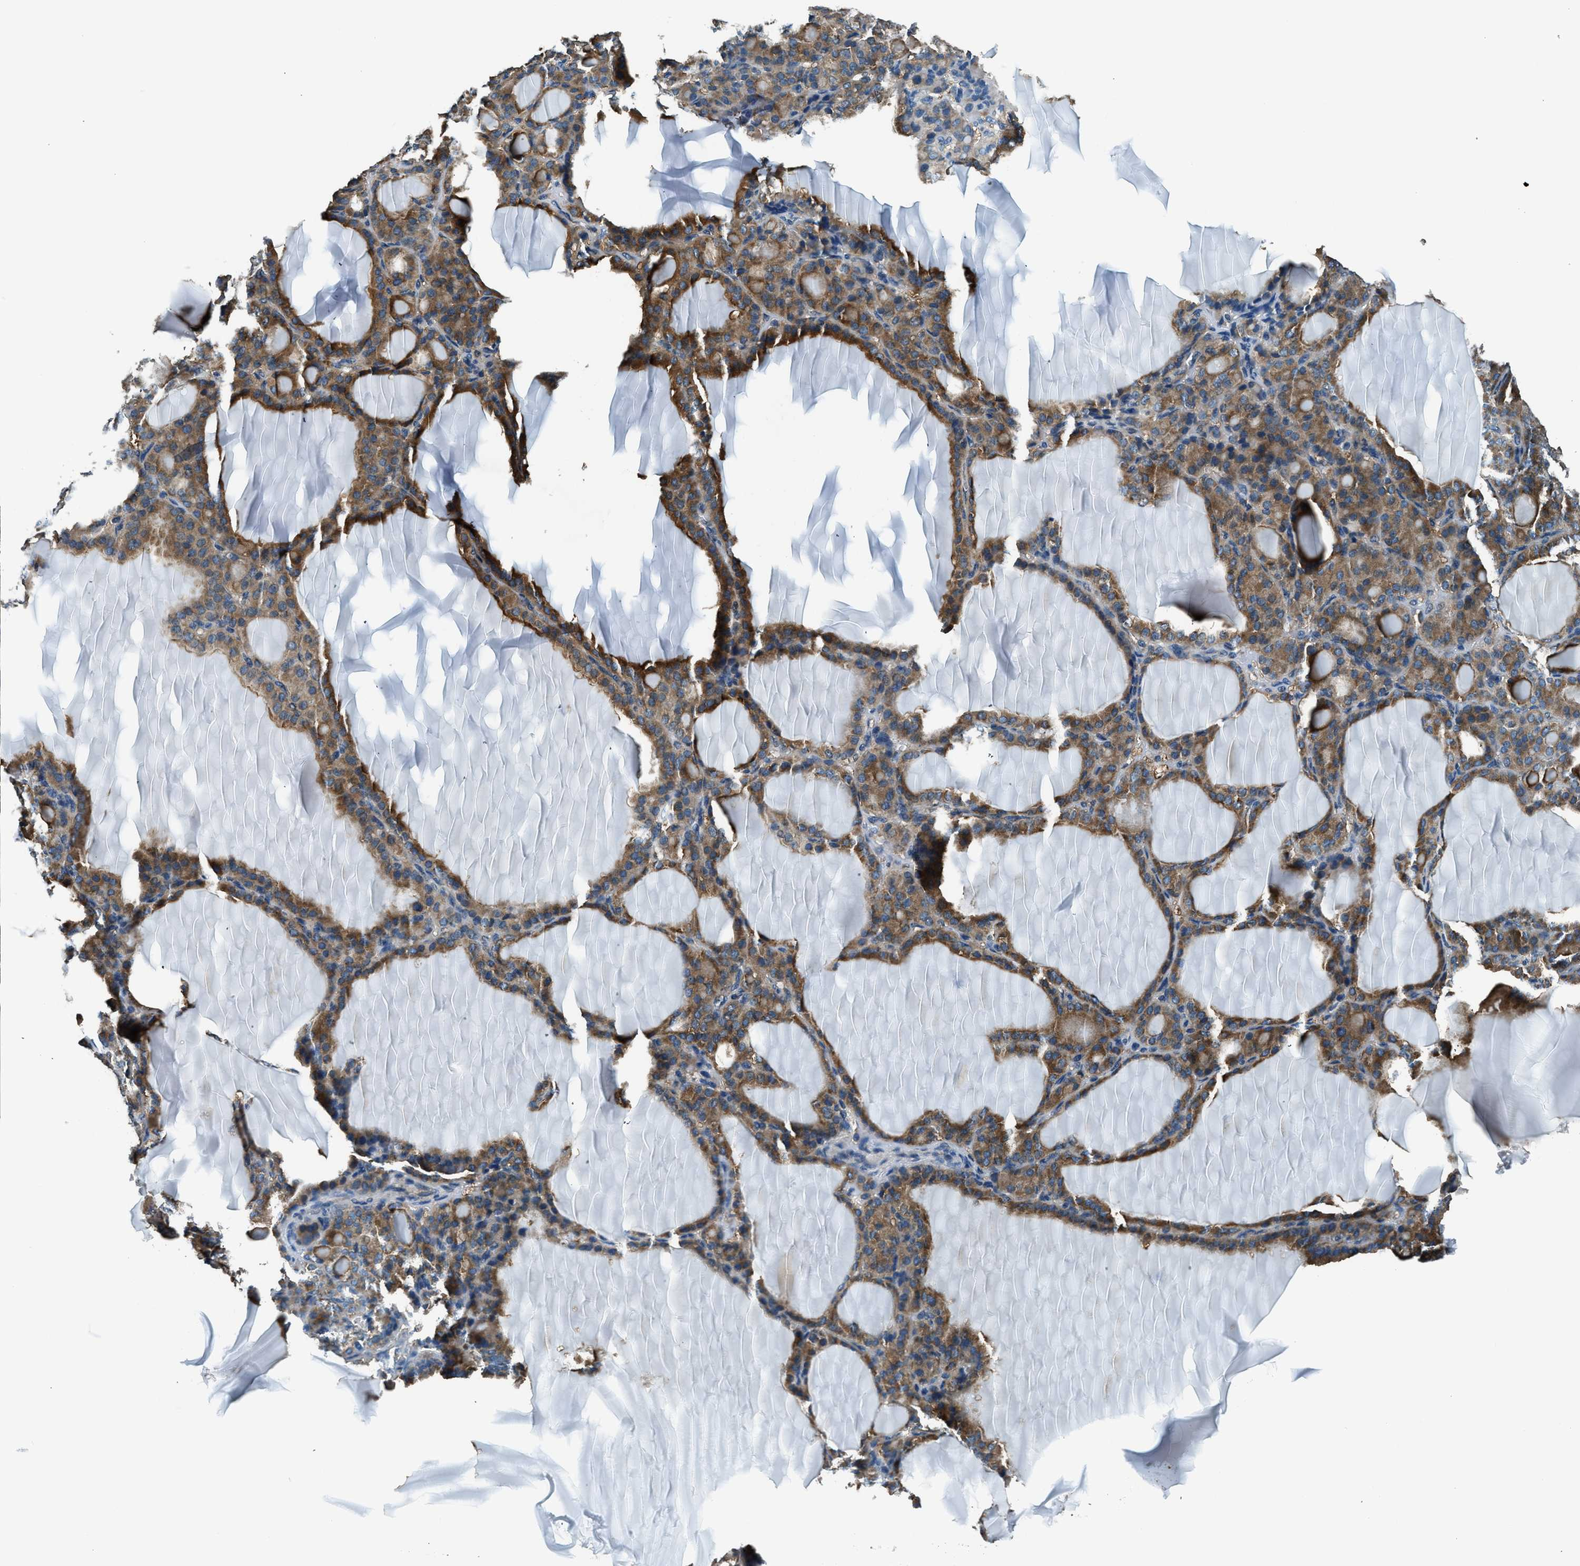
{"staining": {"intensity": "moderate", "quantity": ">75%", "location": "cytoplasmic/membranous"}, "tissue": "thyroid gland", "cell_type": "Glandular cells", "image_type": "normal", "snomed": [{"axis": "morphology", "description": "Normal tissue, NOS"}, {"axis": "topography", "description": "Thyroid gland"}], "caption": "Immunohistochemistry (DAB) staining of unremarkable human thyroid gland demonstrates moderate cytoplasmic/membranous protein expression in about >75% of glandular cells. (Stains: DAB in brown, nuclei in blue, Microscopy: brightfield microscopy at high magnification).", "gene": "ARFGAP2", "patient": {"sex": "female", "age": 28}}